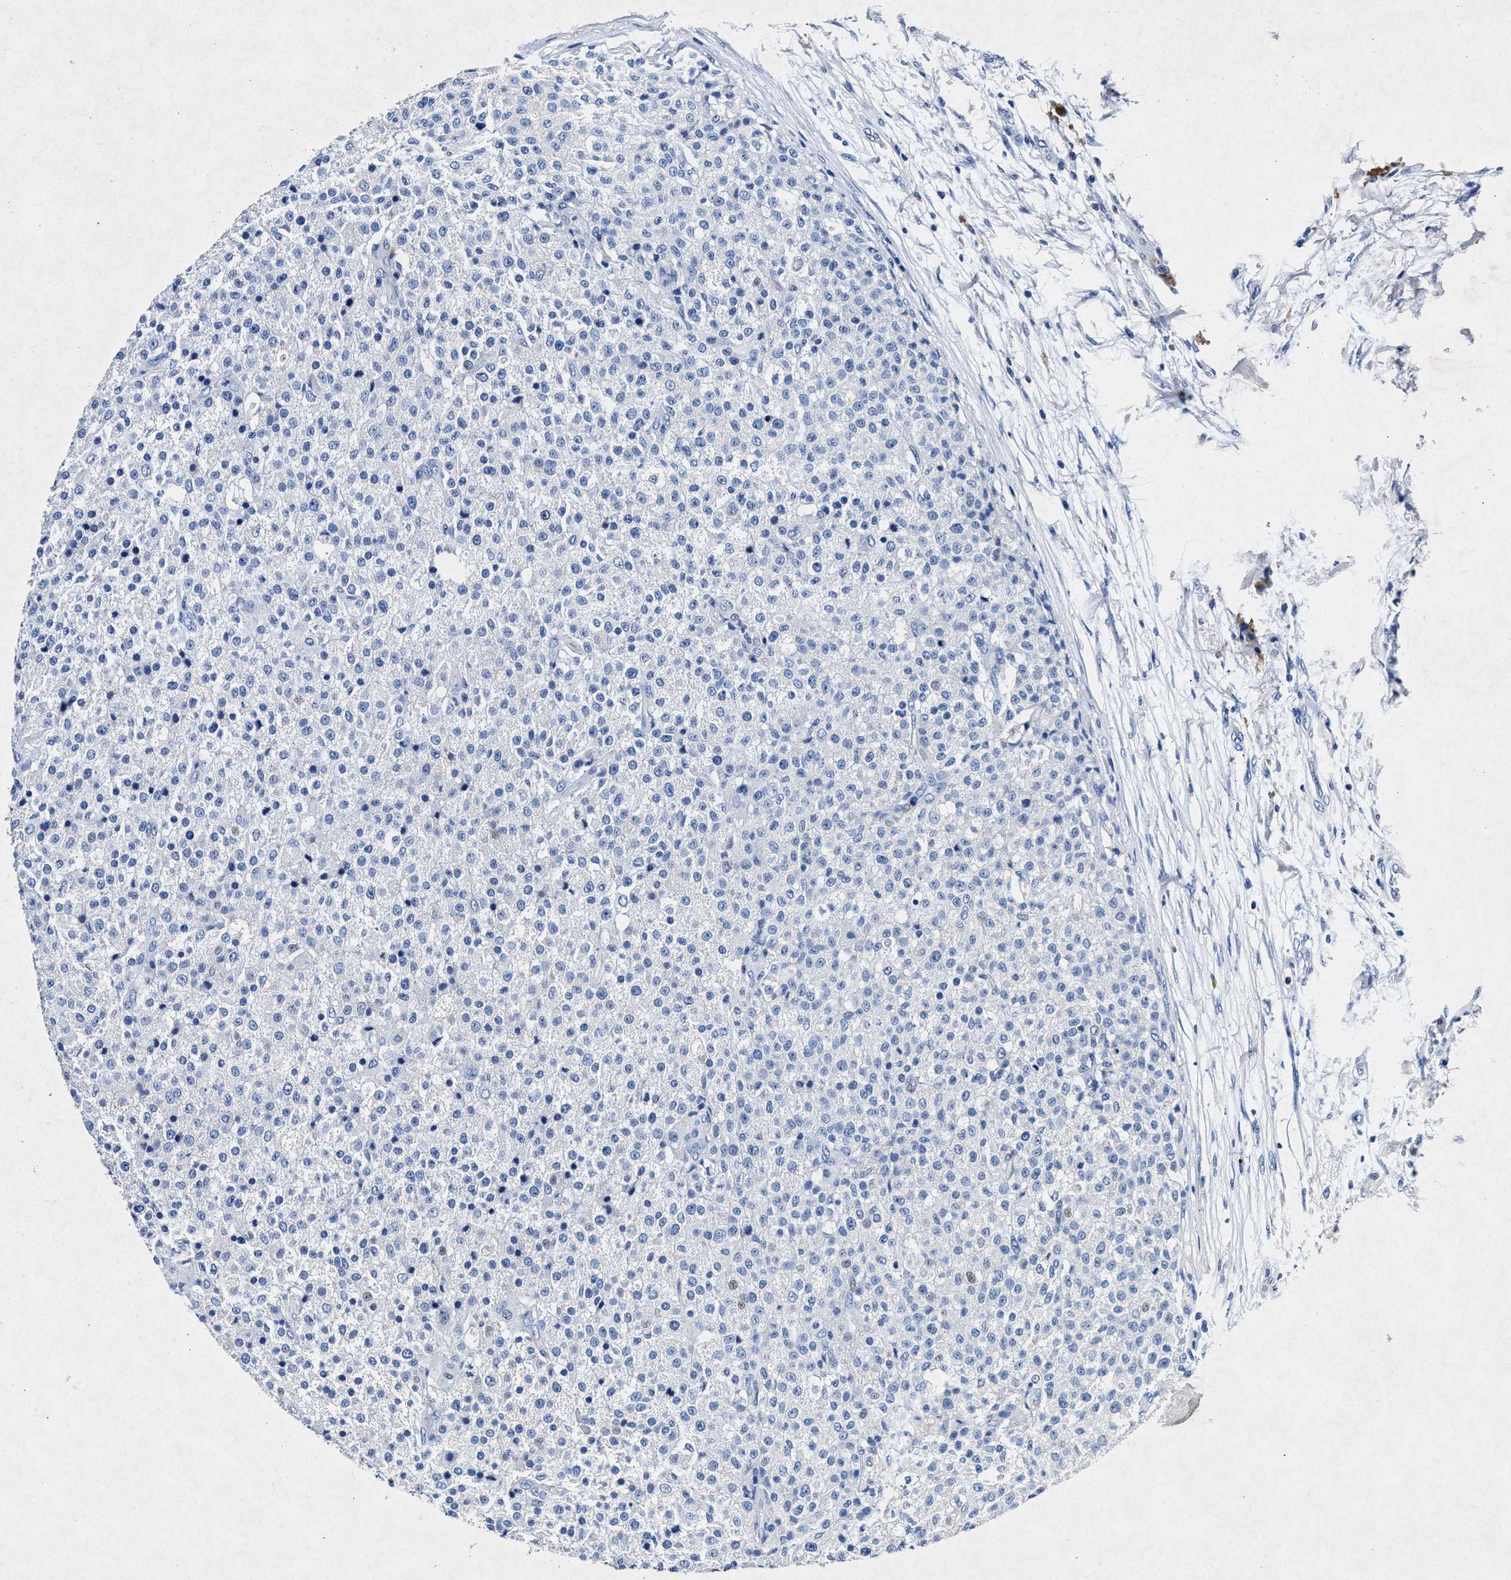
{"staining": {"intensity": "weak", "quantity": "<25%", "location": "nuclear"}, "tissue": "testis cancer", "cell_type": "Tumor cells", "image_type": "cancer", "snomed": [{"axis": "morphology", "description": "Seminoma, NOS"}, {"axis": "topography", "description": "Testis"}], "caption": "Human testis cancer stained for a protein using IHC displays no expression in tumor cells.", "gene": "MAP6", "patient": {"sex": "male", "age": 59}}